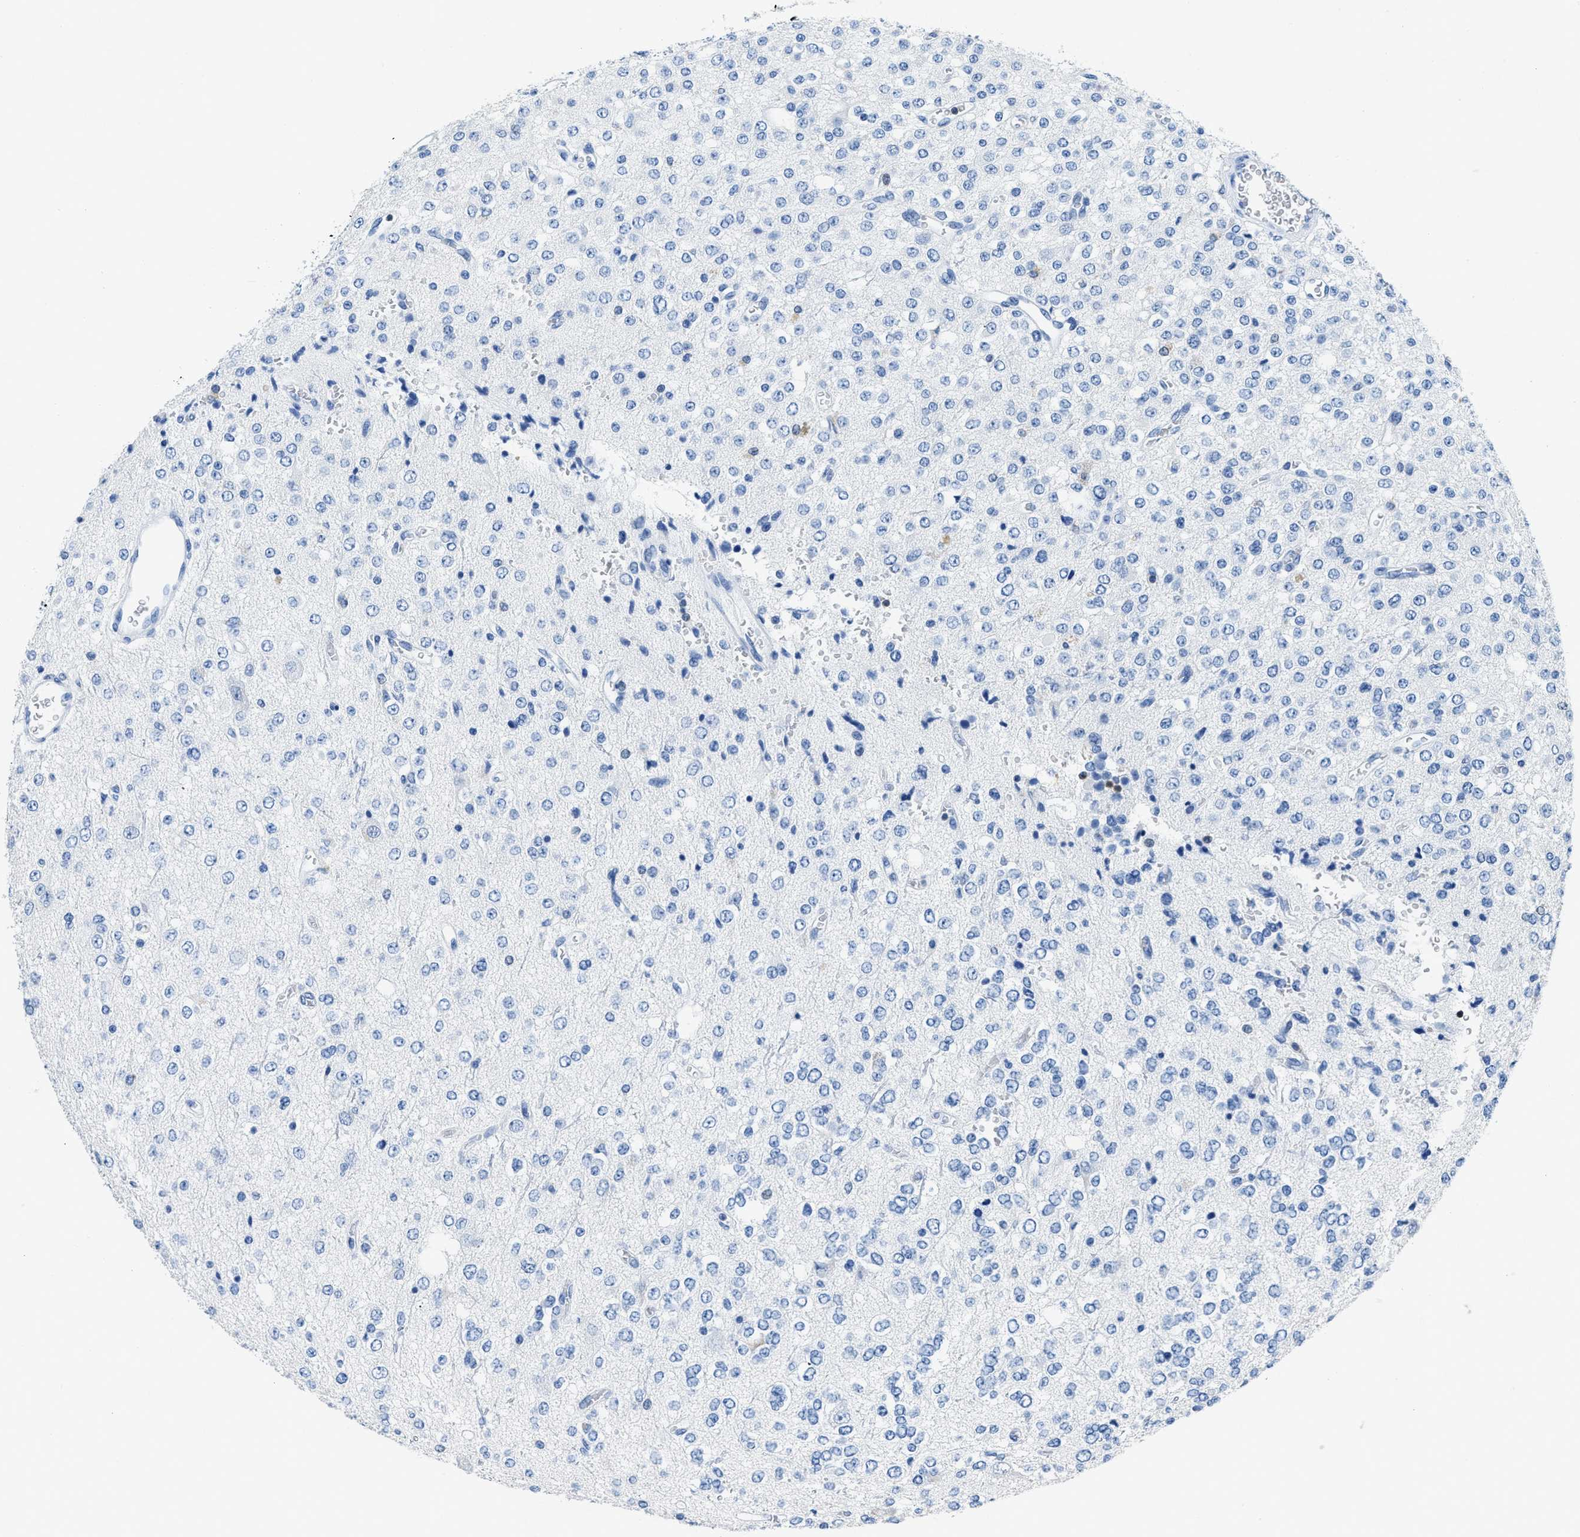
{"staining": {"intensity": "negative", "quantity": "none", "location": "none"}, "tissue": "glioma", "cell_type": "Tumor cells", "image_type": "cancer", "snomed": [{"axis": "morphology", "description": "Glioma, malignant, Low grade"}, {"axis": "topography", "description": "Brain"}], "caption": "Protein analysis of malignant glioma (low-grade) shows no significant positivity in tumor cells. (Stains: DAB (3,3'-diaminobenzidine) IHC with hematoxylin counter stain, Microscopy: brightfield microscopy at high magnification).", "gene": "NFATC2", "patient": {"sex": "male", "age": 38}}